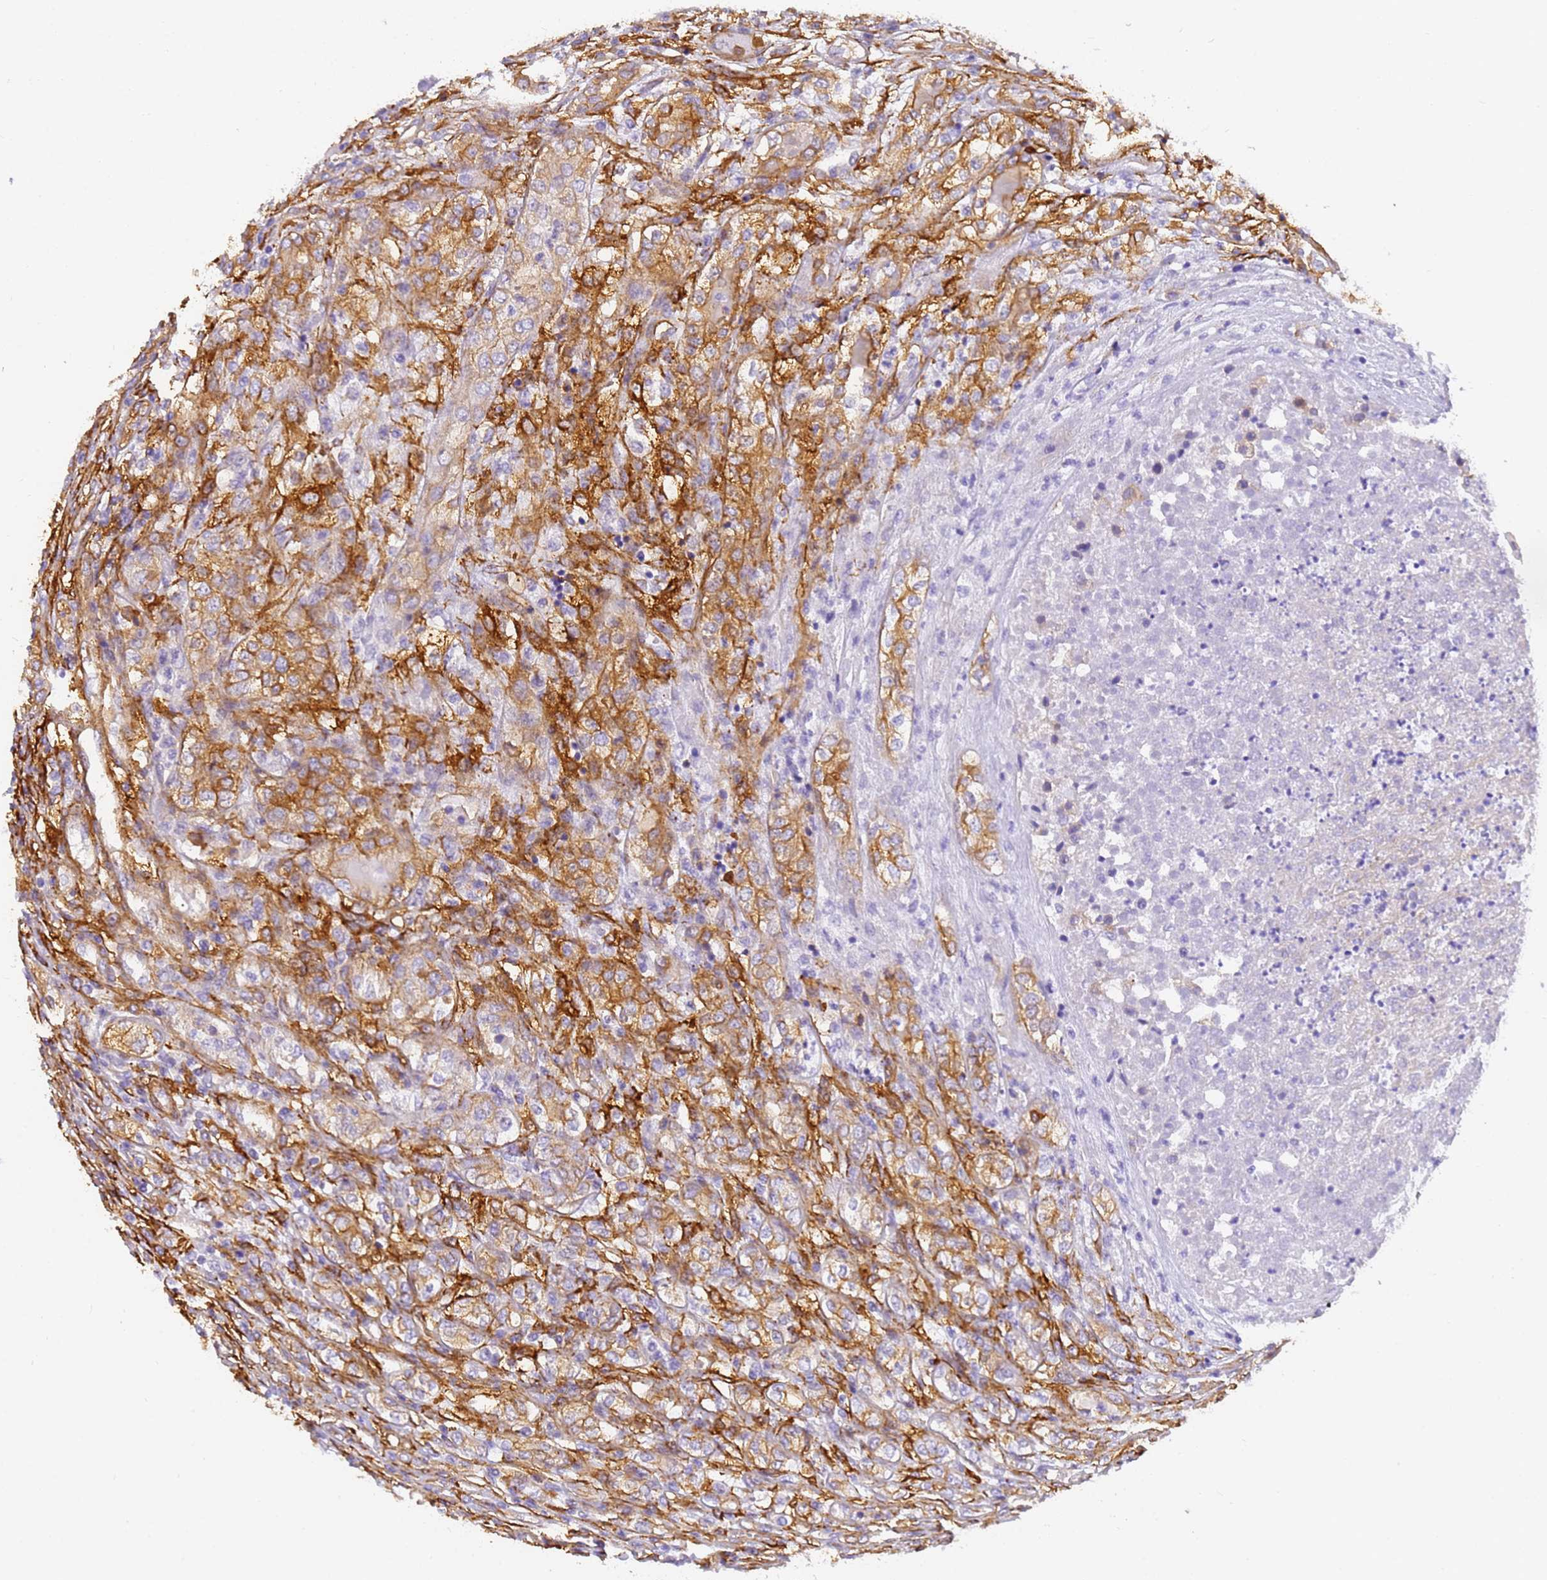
{"staining": {"intensity": "moderate", "quantity": ">75%", "location": "cytoplasmic/membranous"}, "tissue": "renal cancer", "cell_type": "Tumor cells", "image_type": "cancer", "snomed": [{"axis": "morphology", "description": "Adenocarcinoma, NOS"}, {"axis": "topography", "description": "Kidney"}], "caption": "Human adenocarcinoma (renal) stained with a protein marker reveals moderate staining in tumor cells.", "gene": "MVB12A", "patient": {"sex": "female", "age": 54}}